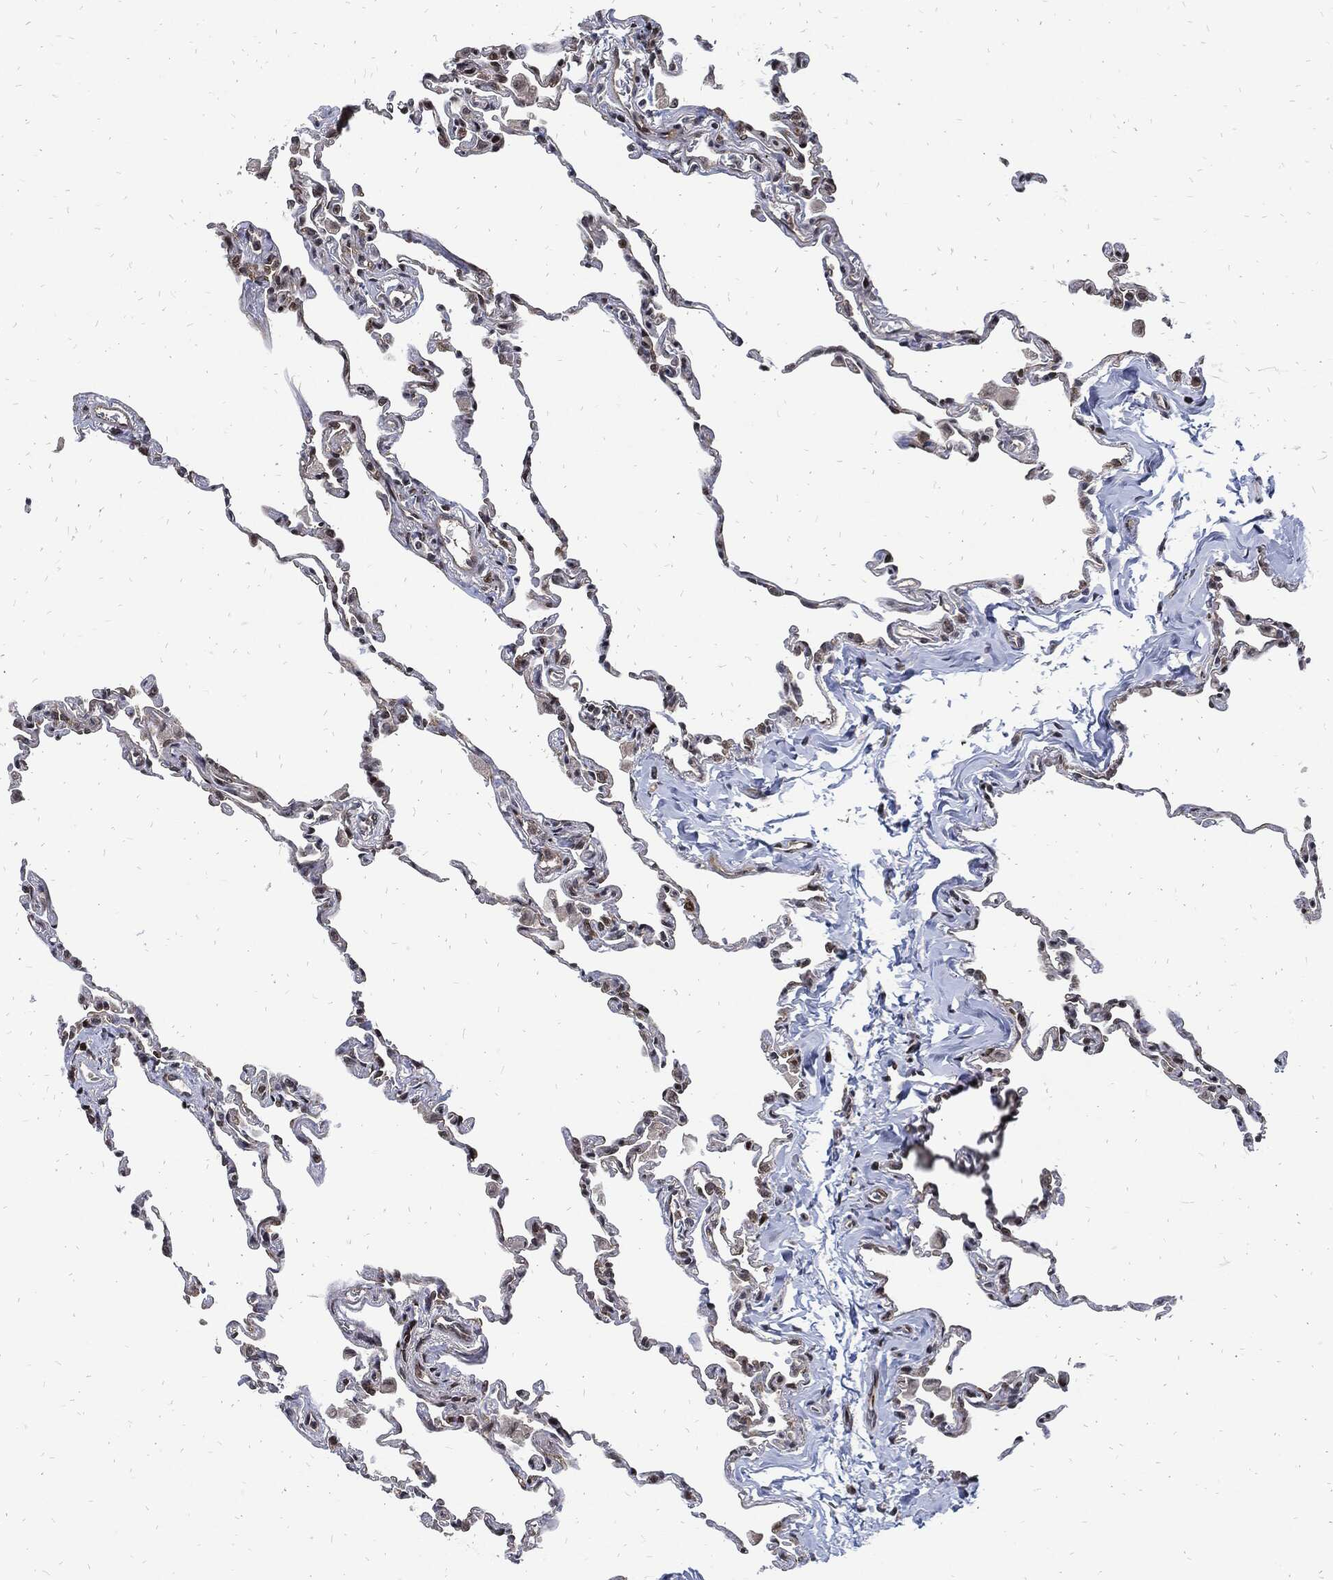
{"staining": {"intensity": "moderate", "quantity": "<25%", "location": "nuclear"}, "tissue": "lung", "cell_type": "Alveolar cells", "image_type": "normal", "snomed": [{"axis": "morphology", "description": "Normal tissue, NOS"}, {"axis": "topography", "description": "Lung"}], "caption": "High-magnification brightfield microscopy of benign lung stained with DAB (brown) and counterstained with hematoxylin (blue). alveolar cells exhibit moderate nuclear staining is appreciated in about<25% of cells.", "gene": "ZNF775", "patient": {"sex": "female", "age": 57}}